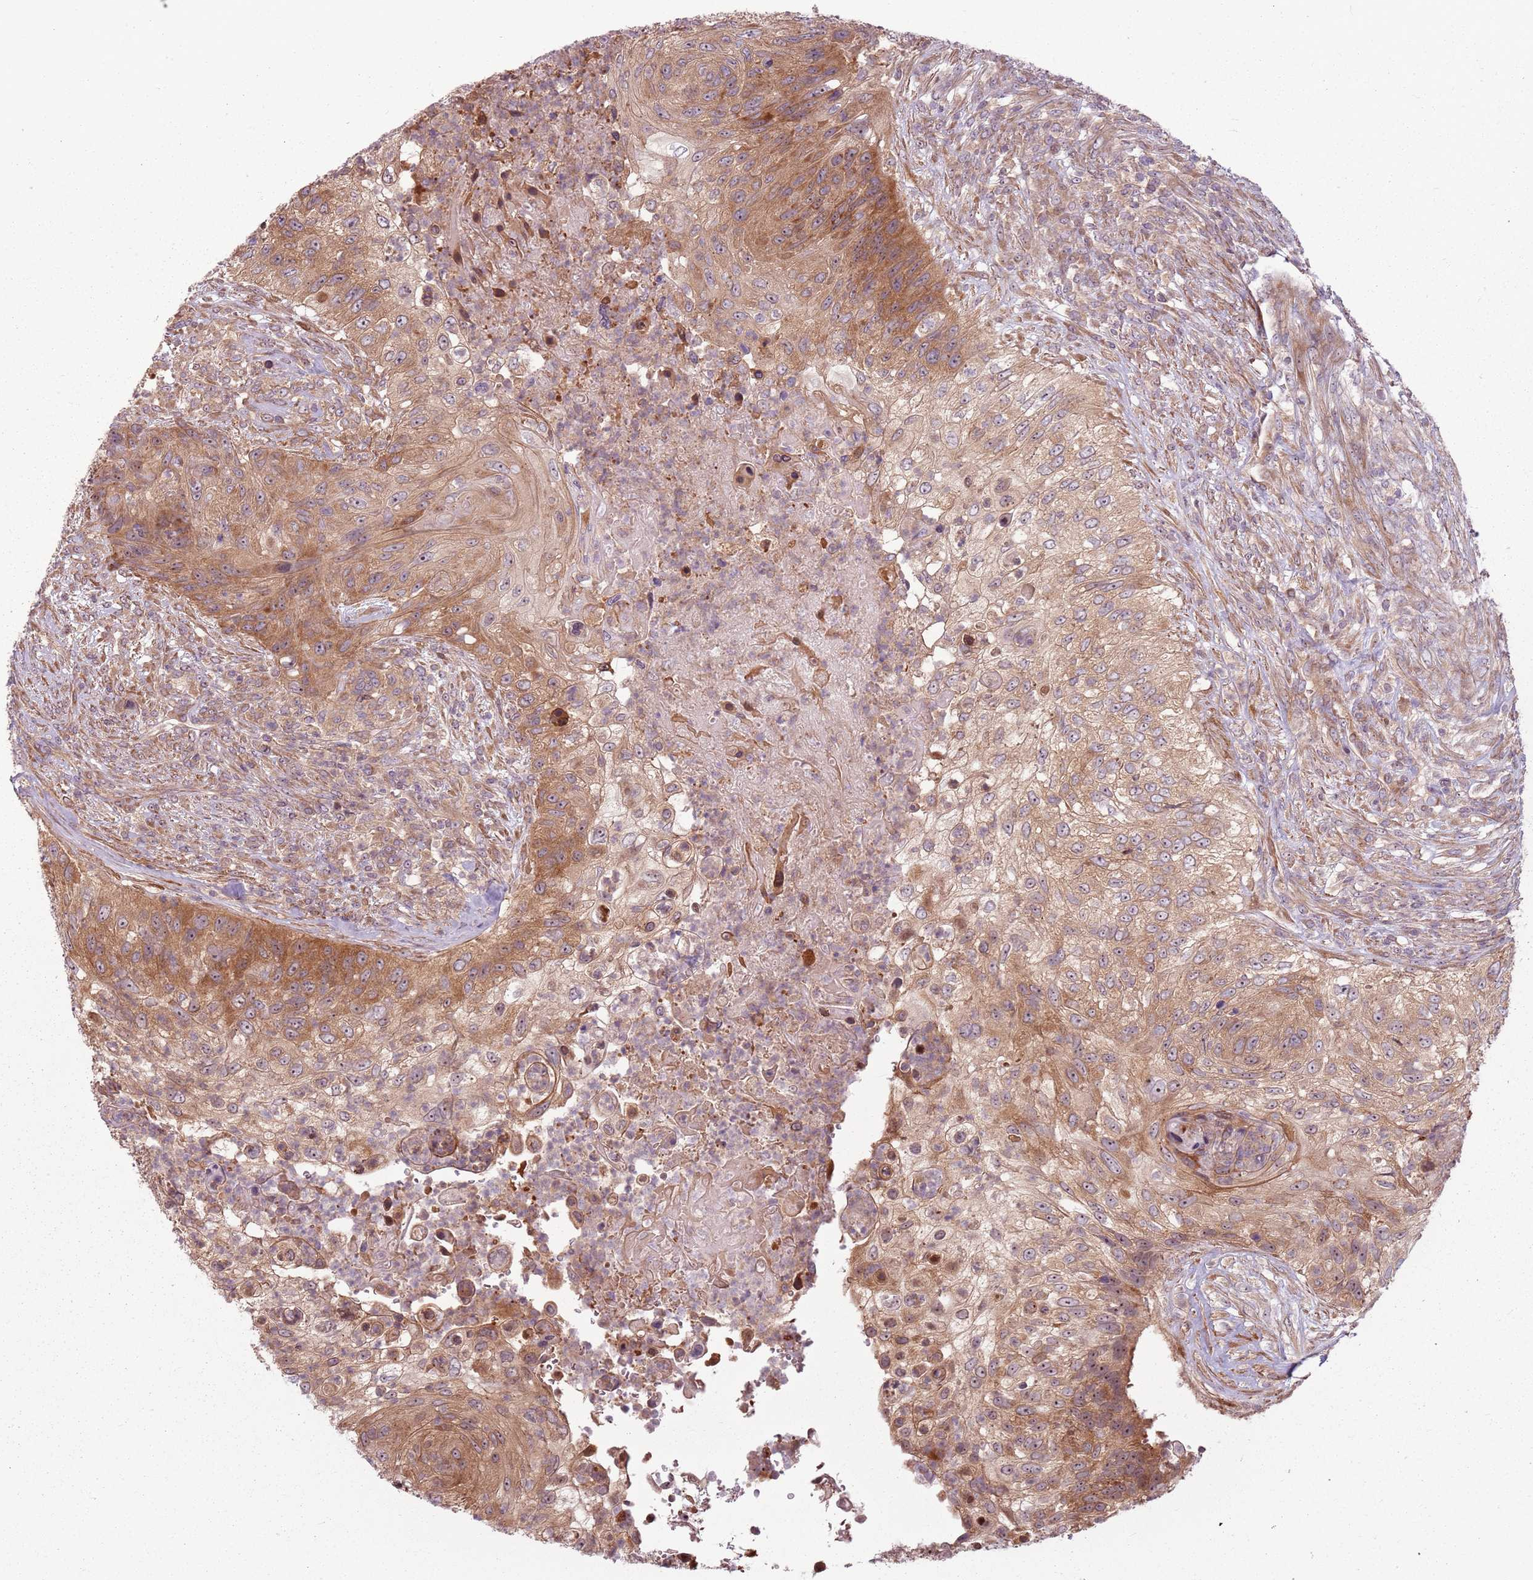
{"staining": {"intensity": "moderate", "quantity": ">75%", "location": "cytoplasmic/membranous,nuclear"}, "tissue": "urothelial cancer", "cell_type": "Tumor cells", "image_type": "cancer", "snomed": [{"axis": "morphology", "description": "Urothelial carcinoma, High grade"}, {"axis": "topography", "description": "Urinary bladder"}], "caption": "High-grade urothelial carcinoma stained with a brown dye reveals moderate cytoplasmic/membranous and nuclear positive positivity in about >75% of tumor cells.", "gene": "RPL21", "patient": {"sex": "female", "age": 60}}